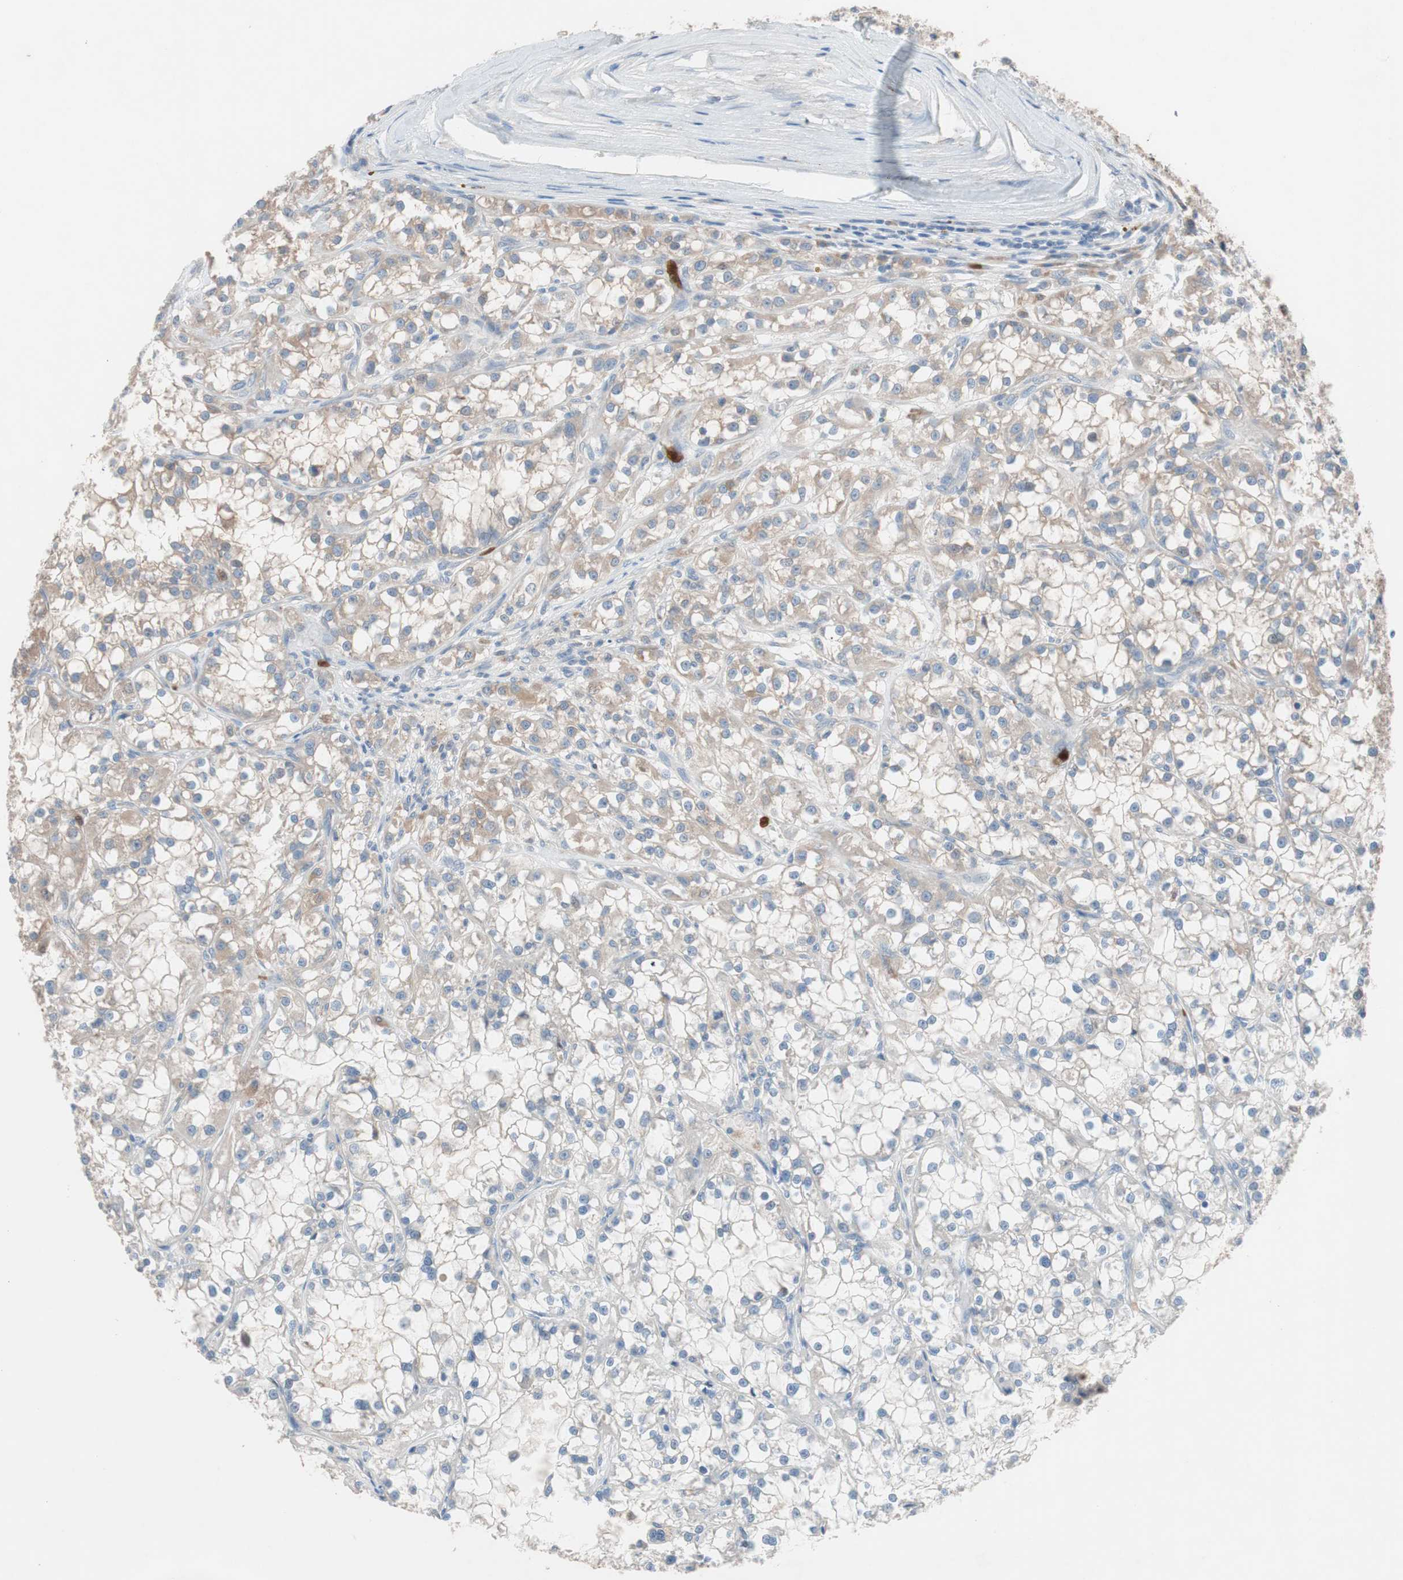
{"staining": {"intensity": "weak", "quantity": "25%-75%", "location": "cytoplasmic/membranous"}, "tissue": "renal cancer", "cell_type": "Tumor cells", "image_type": "cancer", "snomed": [{"axis": "morphology", "description": "Adenocarcinoma, NOS"}, {"axis": "topography", "description": "Kidney"}], "caption": "Approximately 25%-75% of tumor cells in renal cancer show weak cytoplasmic/membranous protein expression as visualized by brown immunohistochemical staining.", "gene": "CLEC4D", "patient": {"sex": "female", "age": 52}}